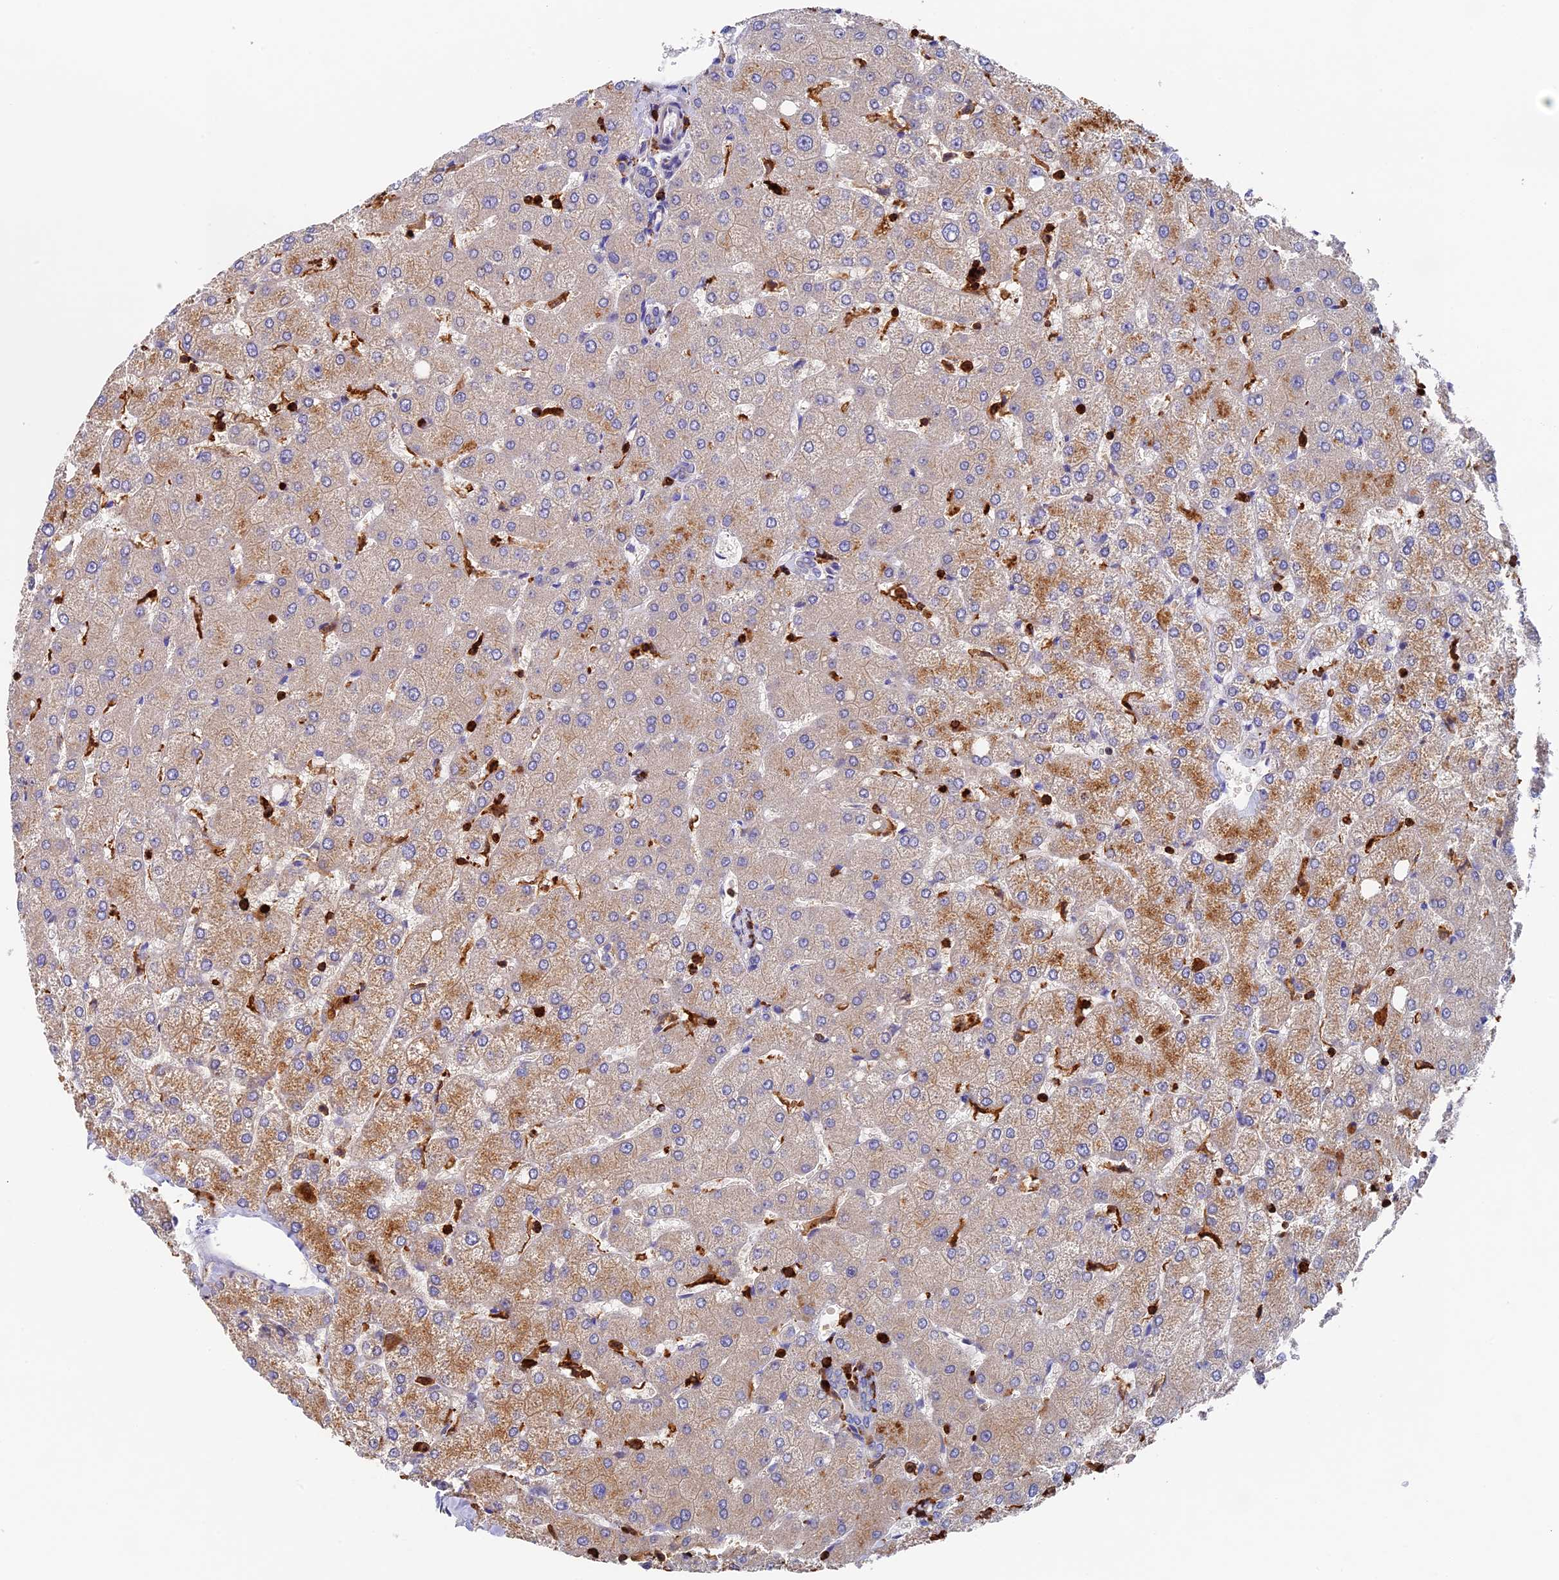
{"staining": {"intensity": "negative", "quantity": "none", "location": "none"}, "tissue": "liver", "cell_type": "Cholangiocytes", "image_type": "normal", "snomed": [{"axis": "morphology", "description": "Normal tissue, NOS"}, {"axis": "topography", "description": "Liver"}], "caption": "The photomicrograph displays no significant positivity in cholangiocytes of liver.", "gene": "ADAT1", "patient": {"sex": "female", "age": 54}}